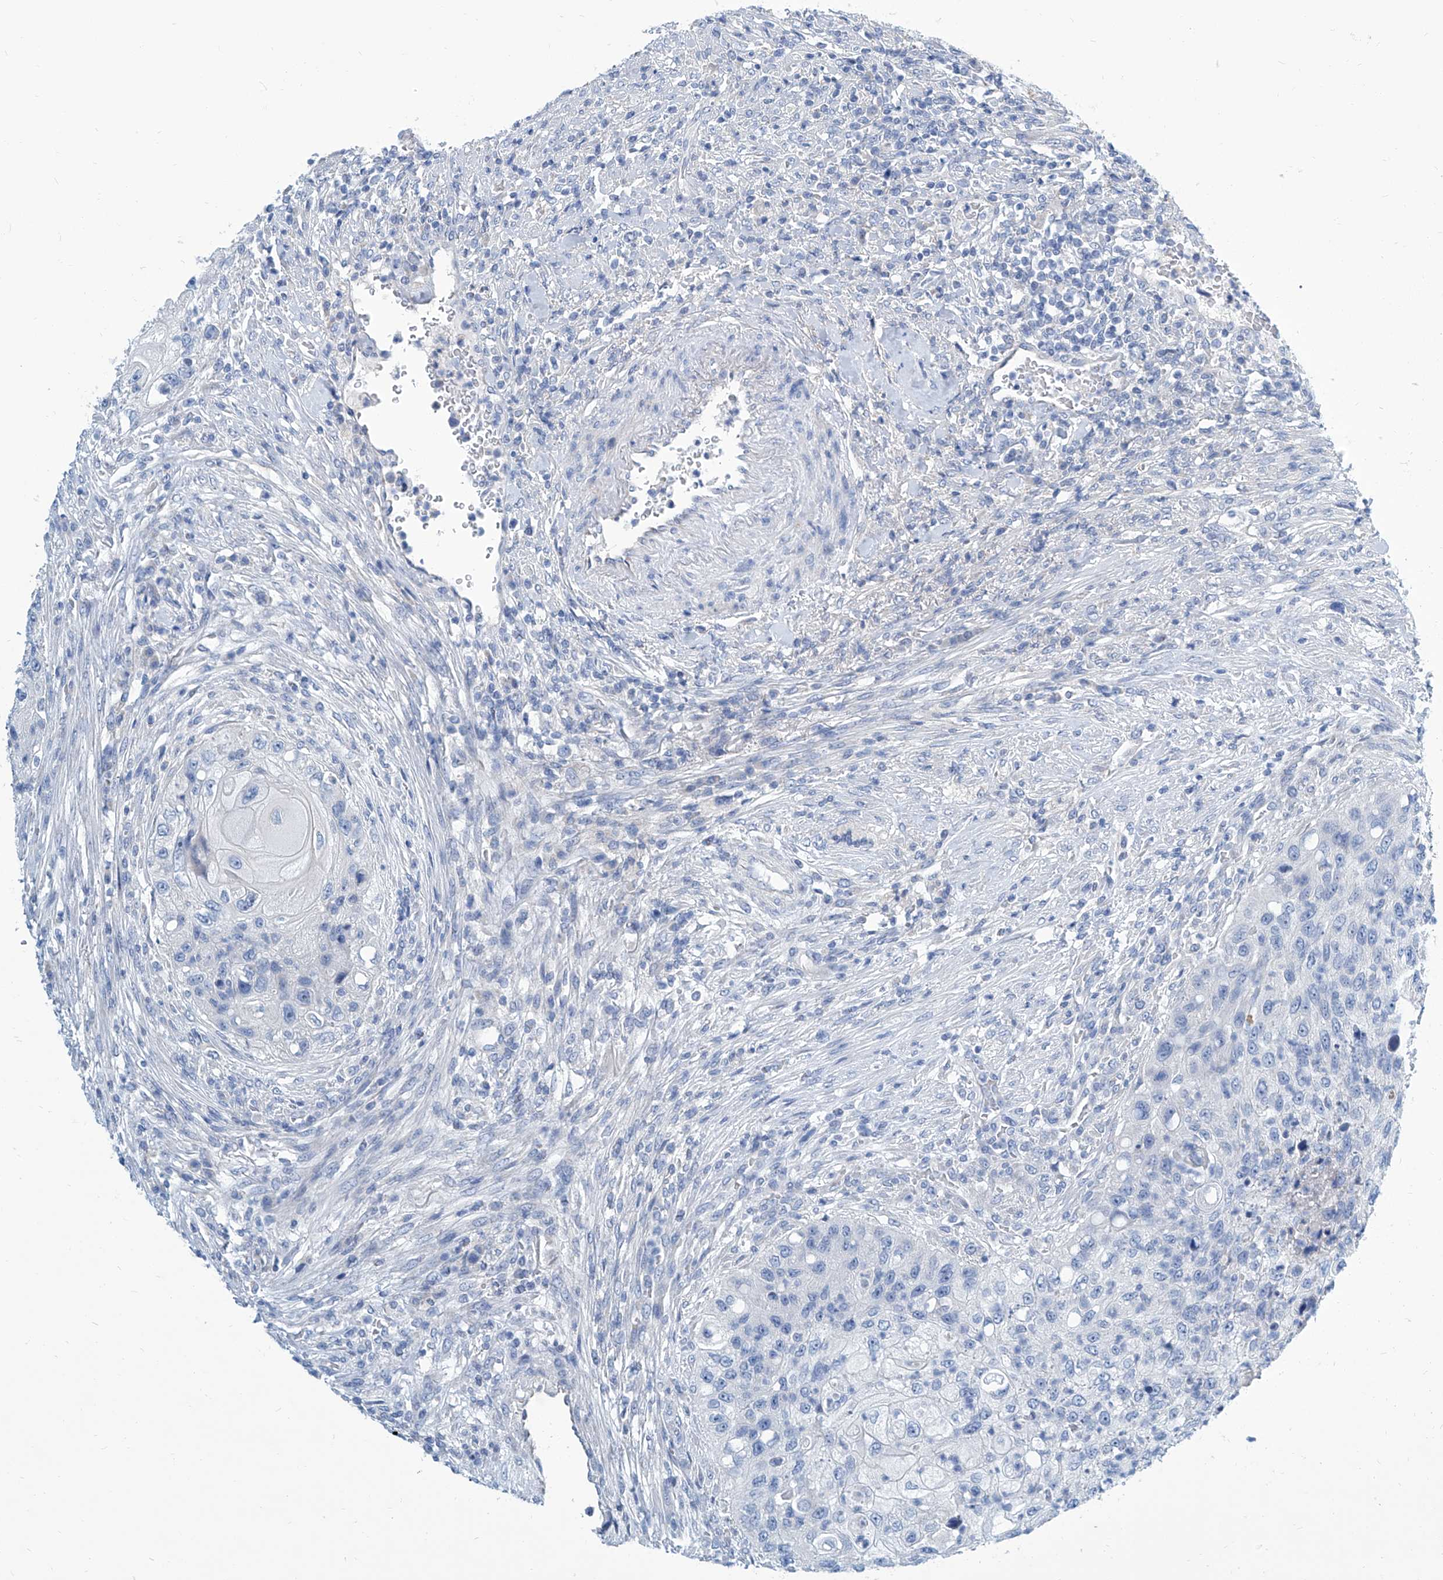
{"staining": {"intensity": "negative", "quantity": "none", "location": "none"}, "tissue": "urothelial cancer", "cell_type": "Tumor cells", "image_type": "cancer", "snomed": [{"axis": "morphology", "description": "Urothelial carcinoma, High grade"}, {"axis": "topography", "description": "Urinary bladder"}], "caption": "This is an immunohistochemistry image of urothelial cancer. There is no expression in tumor cells.", "gene": "ZNF519", "patient": {"sex": "female", "age": 60}}